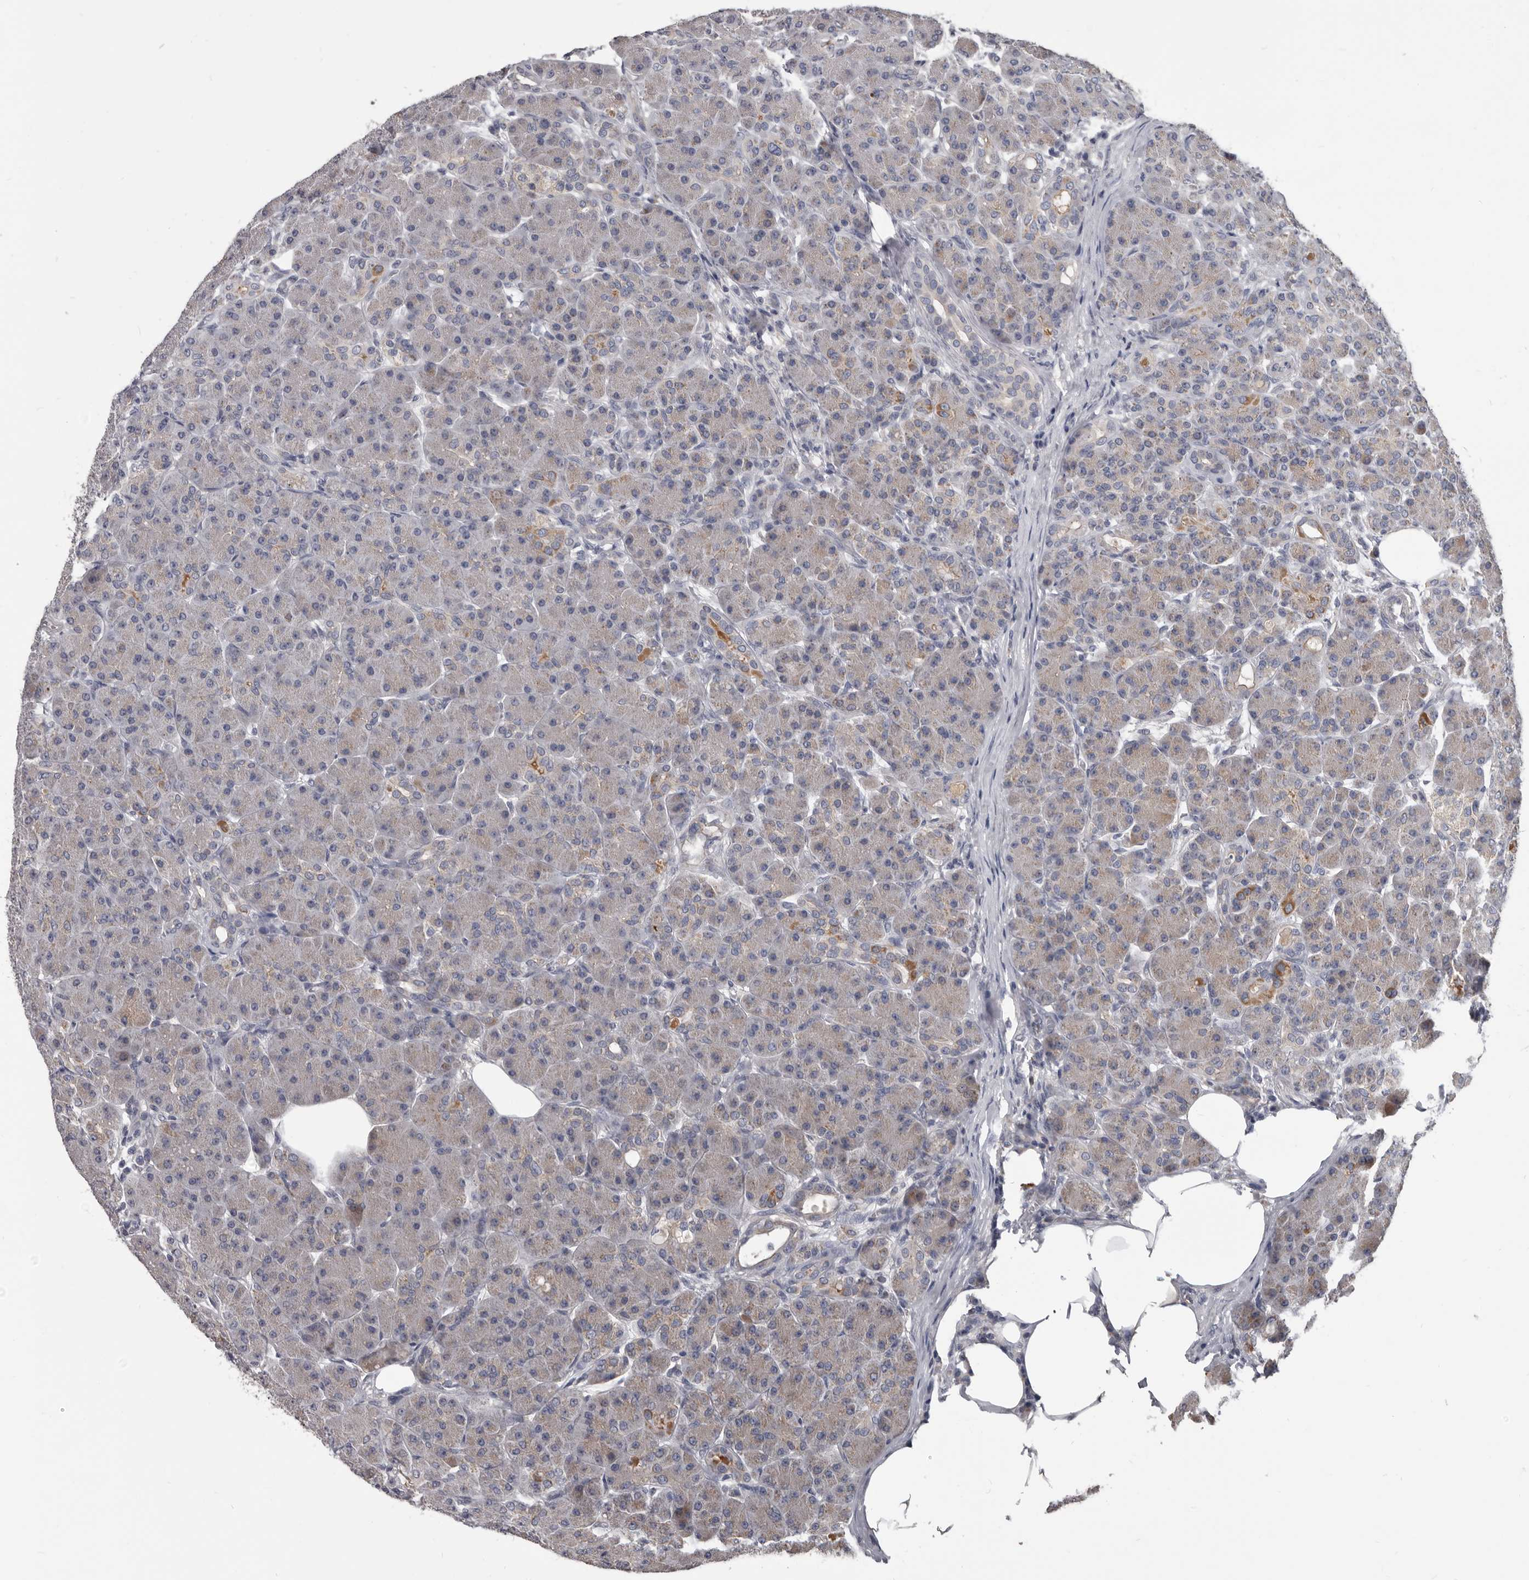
{"staining": {"intensity": "moderate", "quantity": "<25%", "location": "cytoplasmic/membranous"}, "tissue": "pancreas", "cell_type": "Exocrine glandular cells", "image_type": "normal", "snomed": [{"axis": "morphology", "description": "Normal tissue, NOS"}, {"axis": "topography", "description": "Pancreas"}], "caption": "Immunohistochemical staining of unremarkable human pancreas displays moderate cytoplasmic/membranous protein positivity in approximately <25% of exocrine glandular cells.", "gene": "ALDH5A1", "patient": {"sex": "male", "age": 63}}